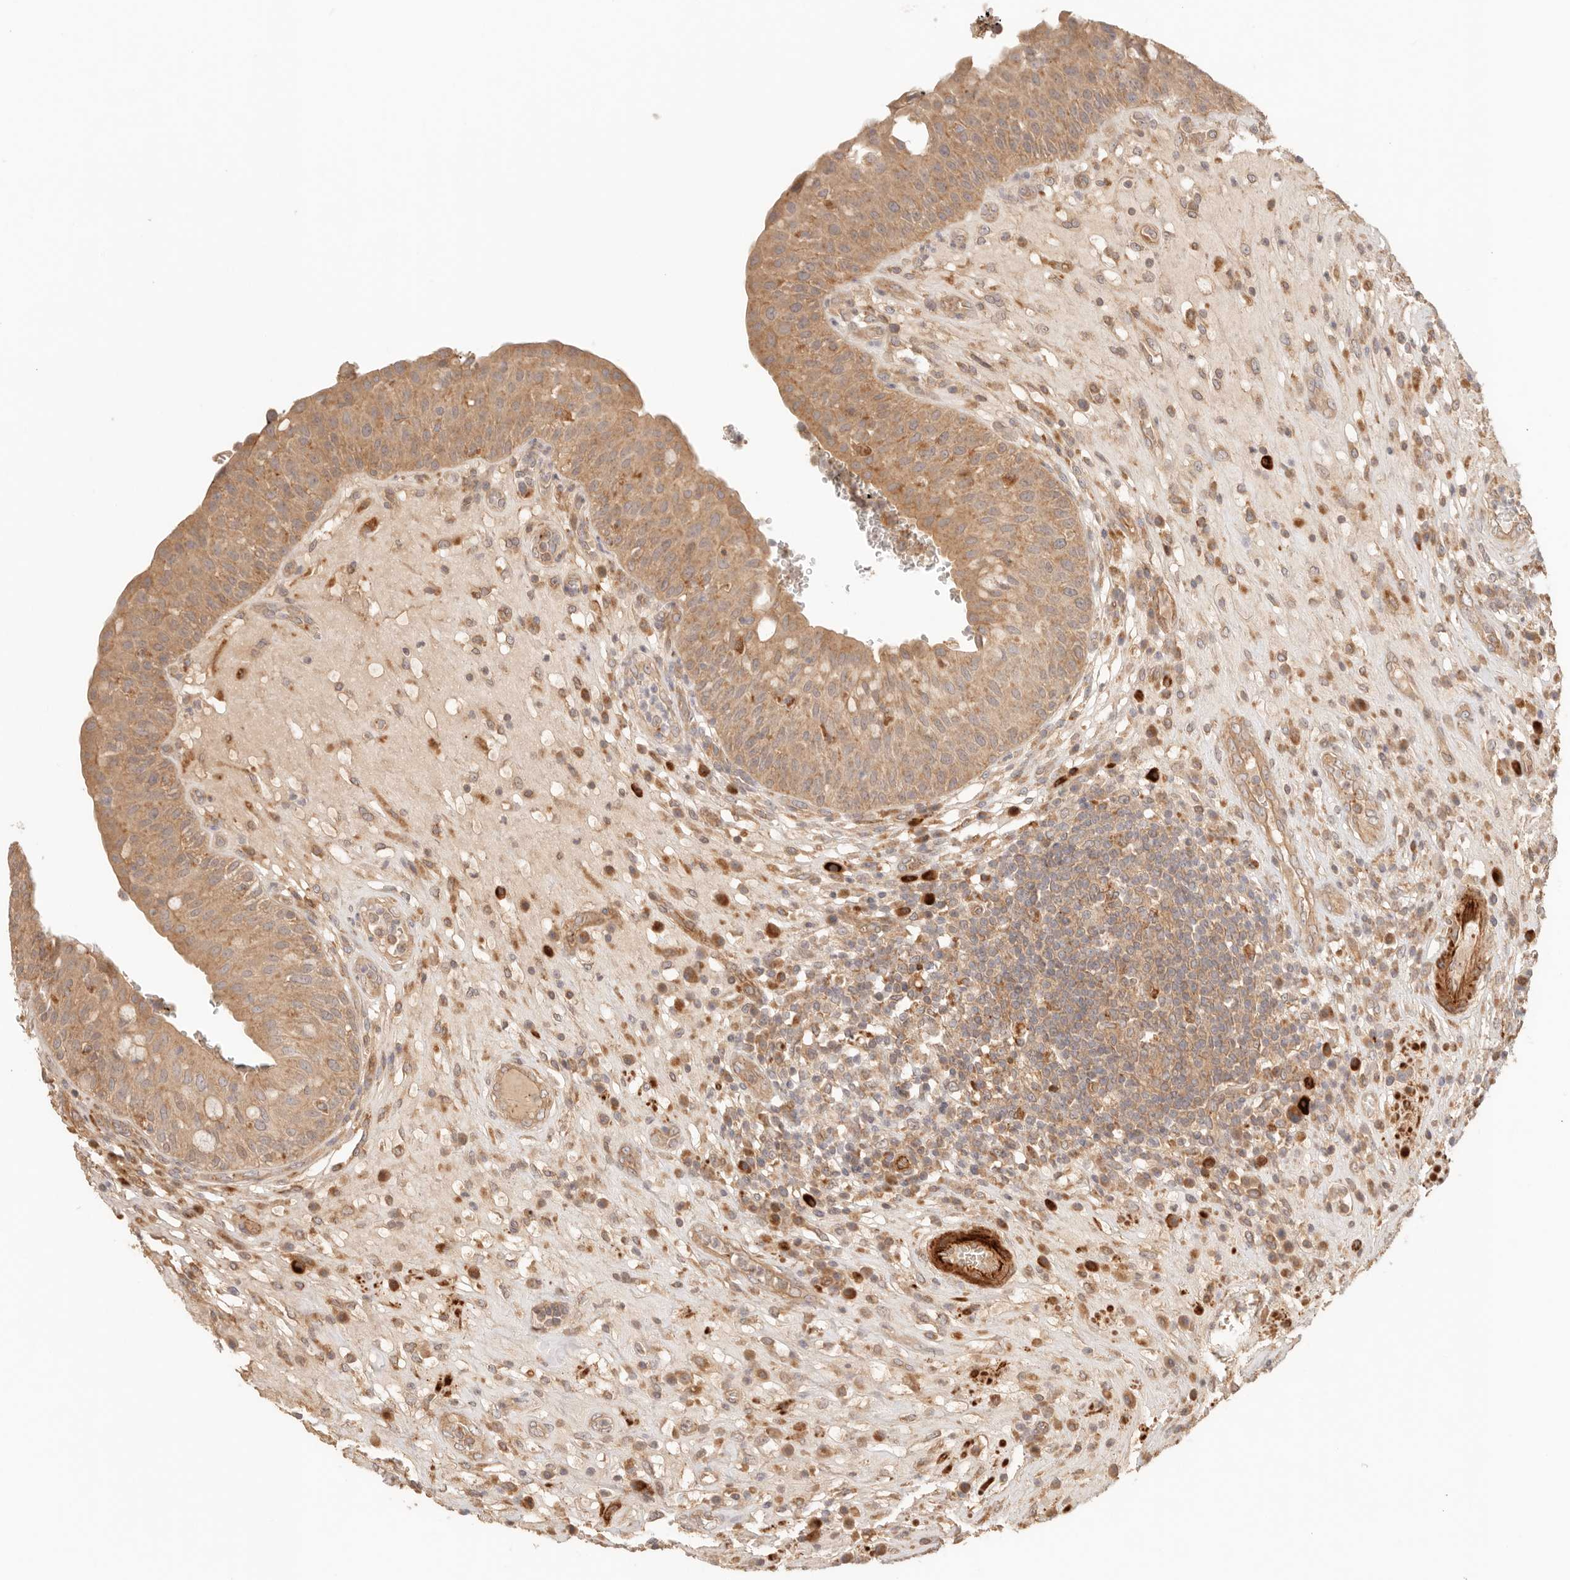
{"staining": {"intensity": "moderate", "quantity": ">75%", "location": "cytoplasmic/membranous"}, "tissue": "urinary bladder", "cell_type": "Urothelial cells", "image_type": "normal", "snomed": [{"axis": "morphology", "description": "Normal tissue, NOS"}, {"axis": "topography", "description": "Urinary bladder"}], "caption": "The image demonstrates a brown stain indicating the presence of a protein in the cytoplasmic/membranous of urothelial cells in urinary bladder. The staining was performed using DAB (3,3'-diaminobenzidine) to visualize the protein expression in brown, while the nuclei were stained in blue with hematoxylin (Magnification: 20x).", "gene": "IL1R2", "patient": {"sex": "female", "age": 62}}